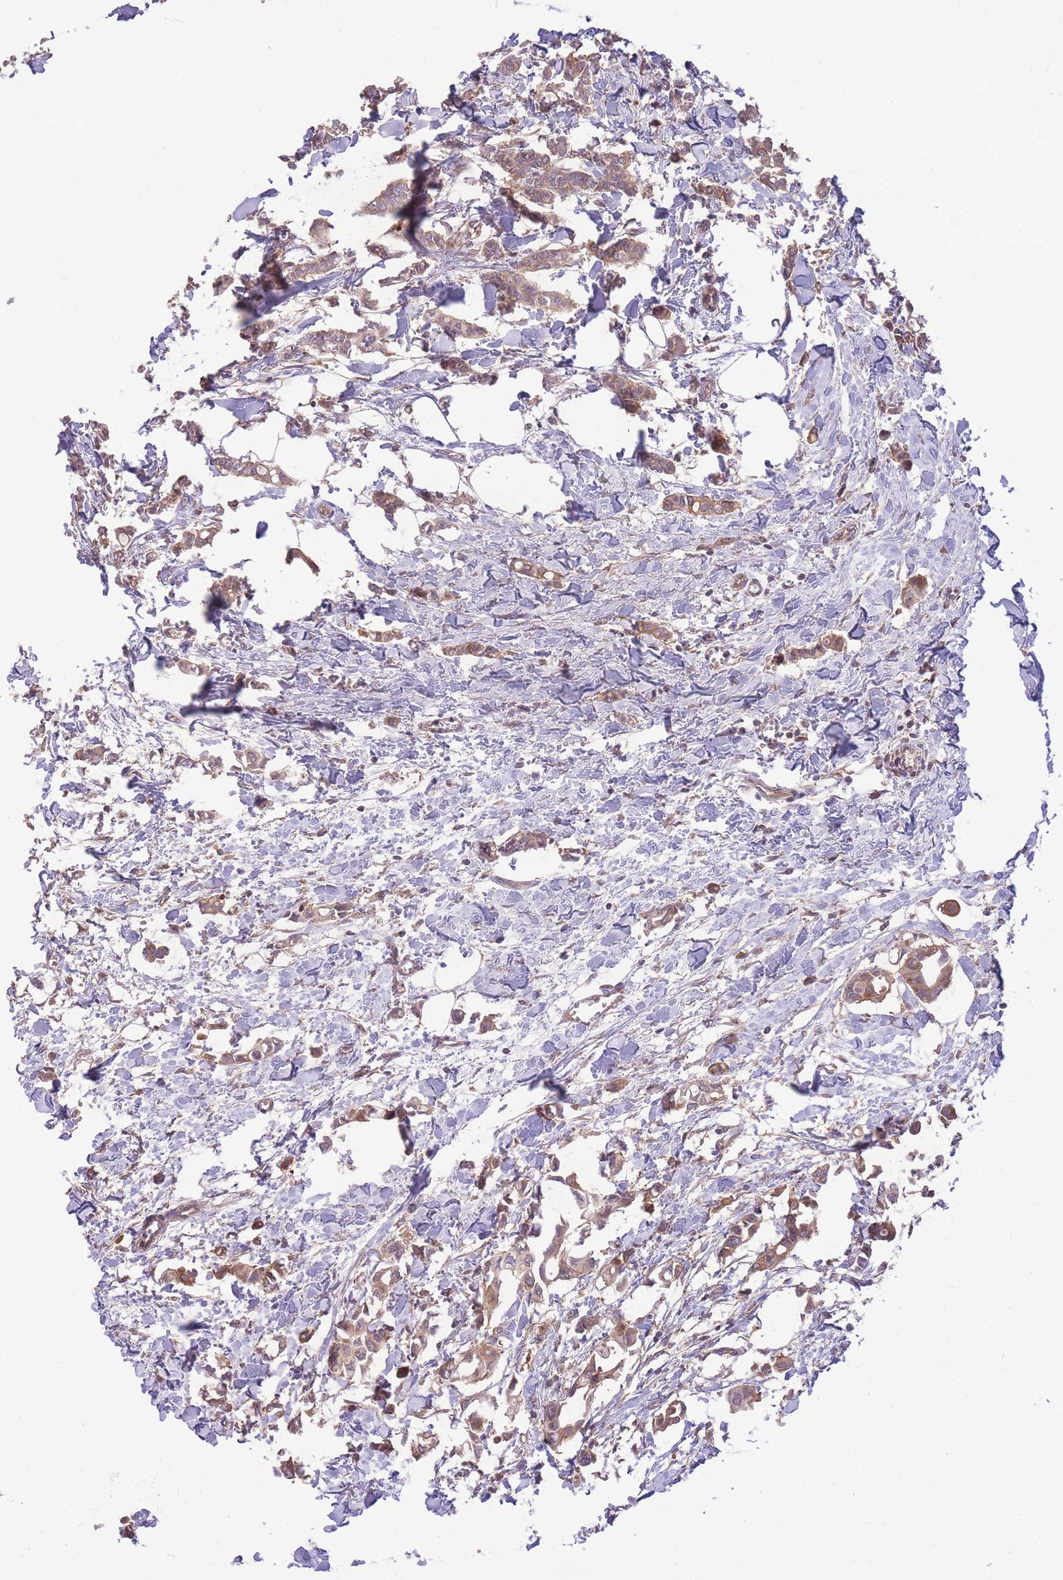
{"staining": {"intensity": "moderate", "quantity": ">75%", "location": "cytoplasmic/membranous"}, "tissue": "breast cancer", "cell_type": "Tumor cells", "image_type": "cancer", "snomed": [{"axis": "morphology", "description": "Duct carcinoma"}, {"axis": "topography", "description": "Breast"}], "caption": "IHC micrograph of neoplastic tissue: breast cancer (invasive ductal carcinoma) stained using immunohistochemistry (IHC) demonstrates medium levels of moderate protein expression localized specifically in the cytoplasmic/membranous of tumor cells, appearing as a cytoplasmic/membranous brown color.", "gene": "OR5T1", "patient": {"sex": "female", "age": 41}}